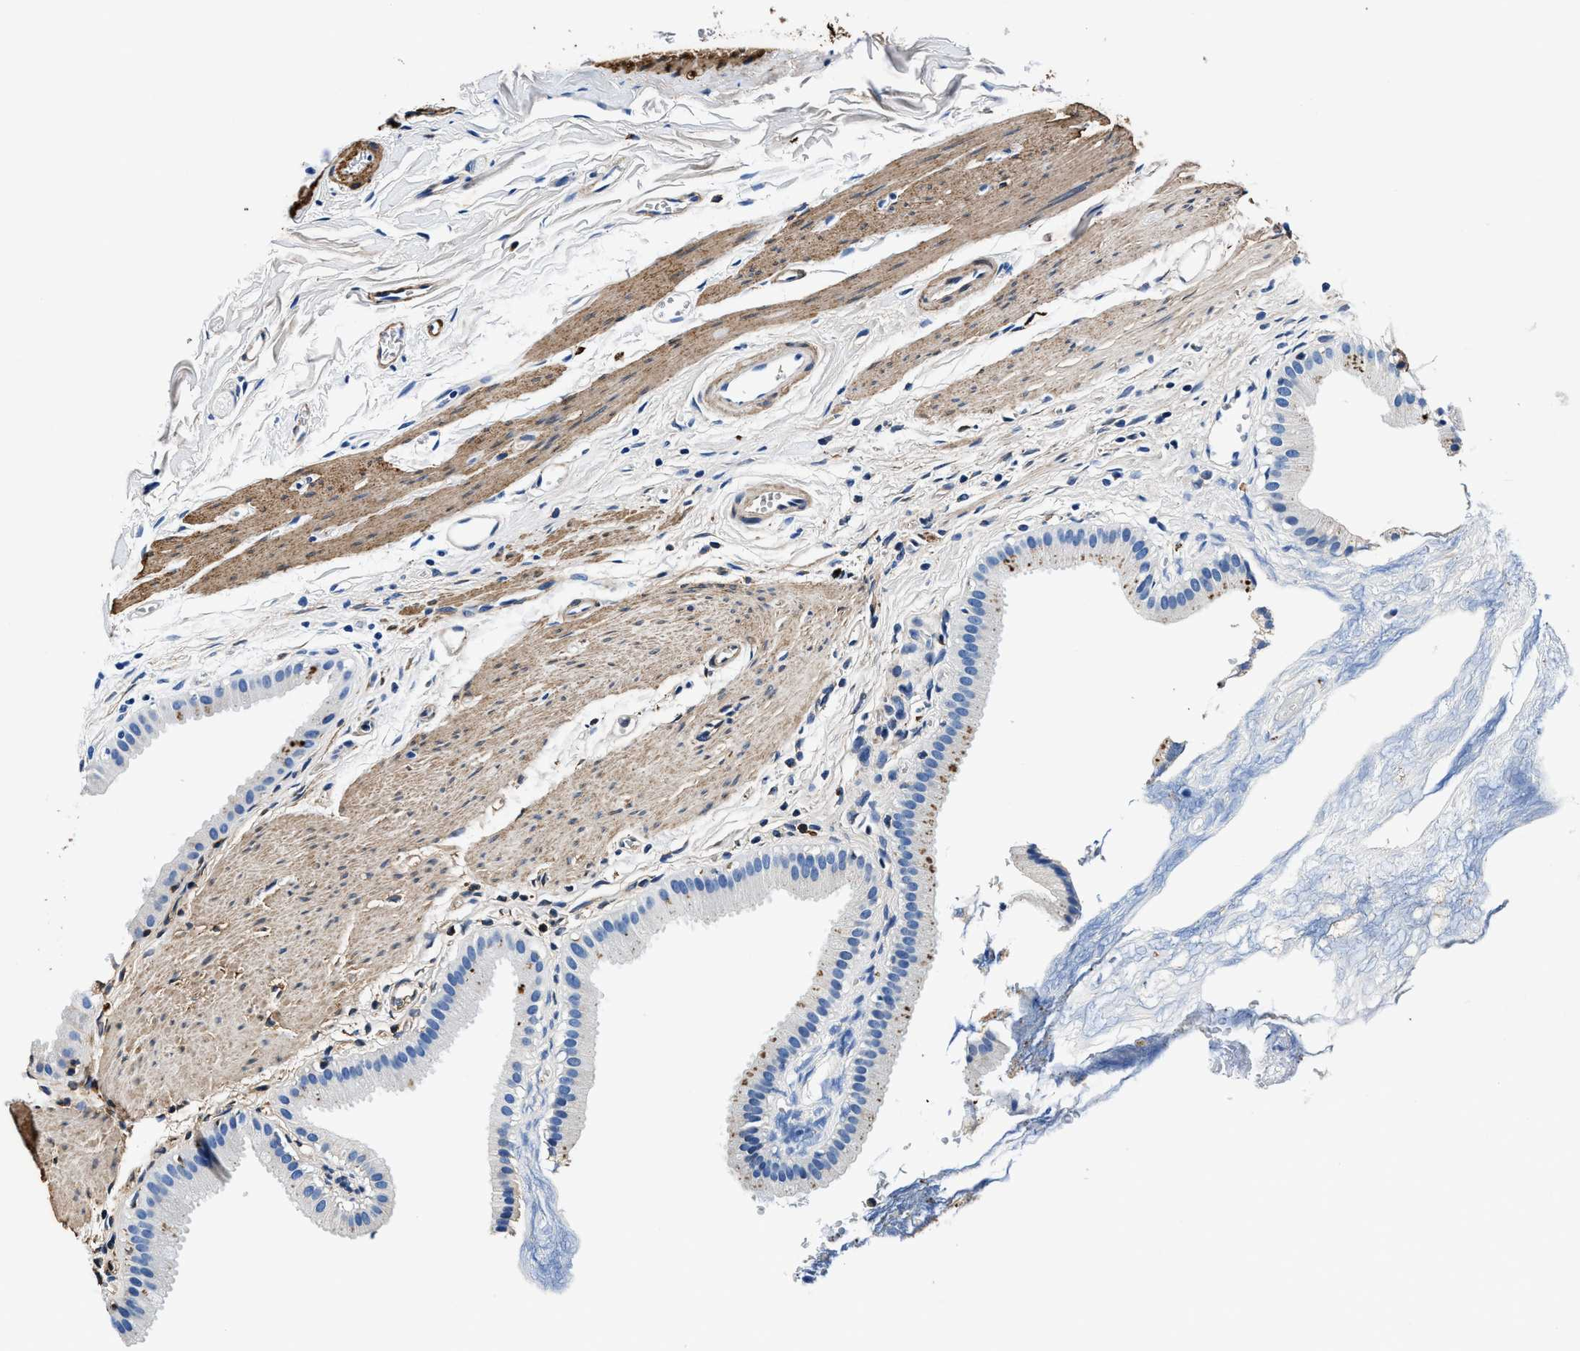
{"staining": {"intensity": "moderate", "quantity": "<25%", "location": "cytoplasmic/membranous"}, "tissue": "gallbladder", "cell_type": "Glandular cells", "image_type": "normal", "snomed": [{"axis": "morphology", "description": "Normal tissue, NOS"}, {"axis": "topography", "description": "Gallbladder"}], "caption": "An image showing moderate cytoplasmic/membranous positivity in about <25% of glandular cells in normal gallbladder, as visualized by brown immunohistochemical staining.", "gene": "TEX261", "patient": {"sex": "female", "age": 64}}